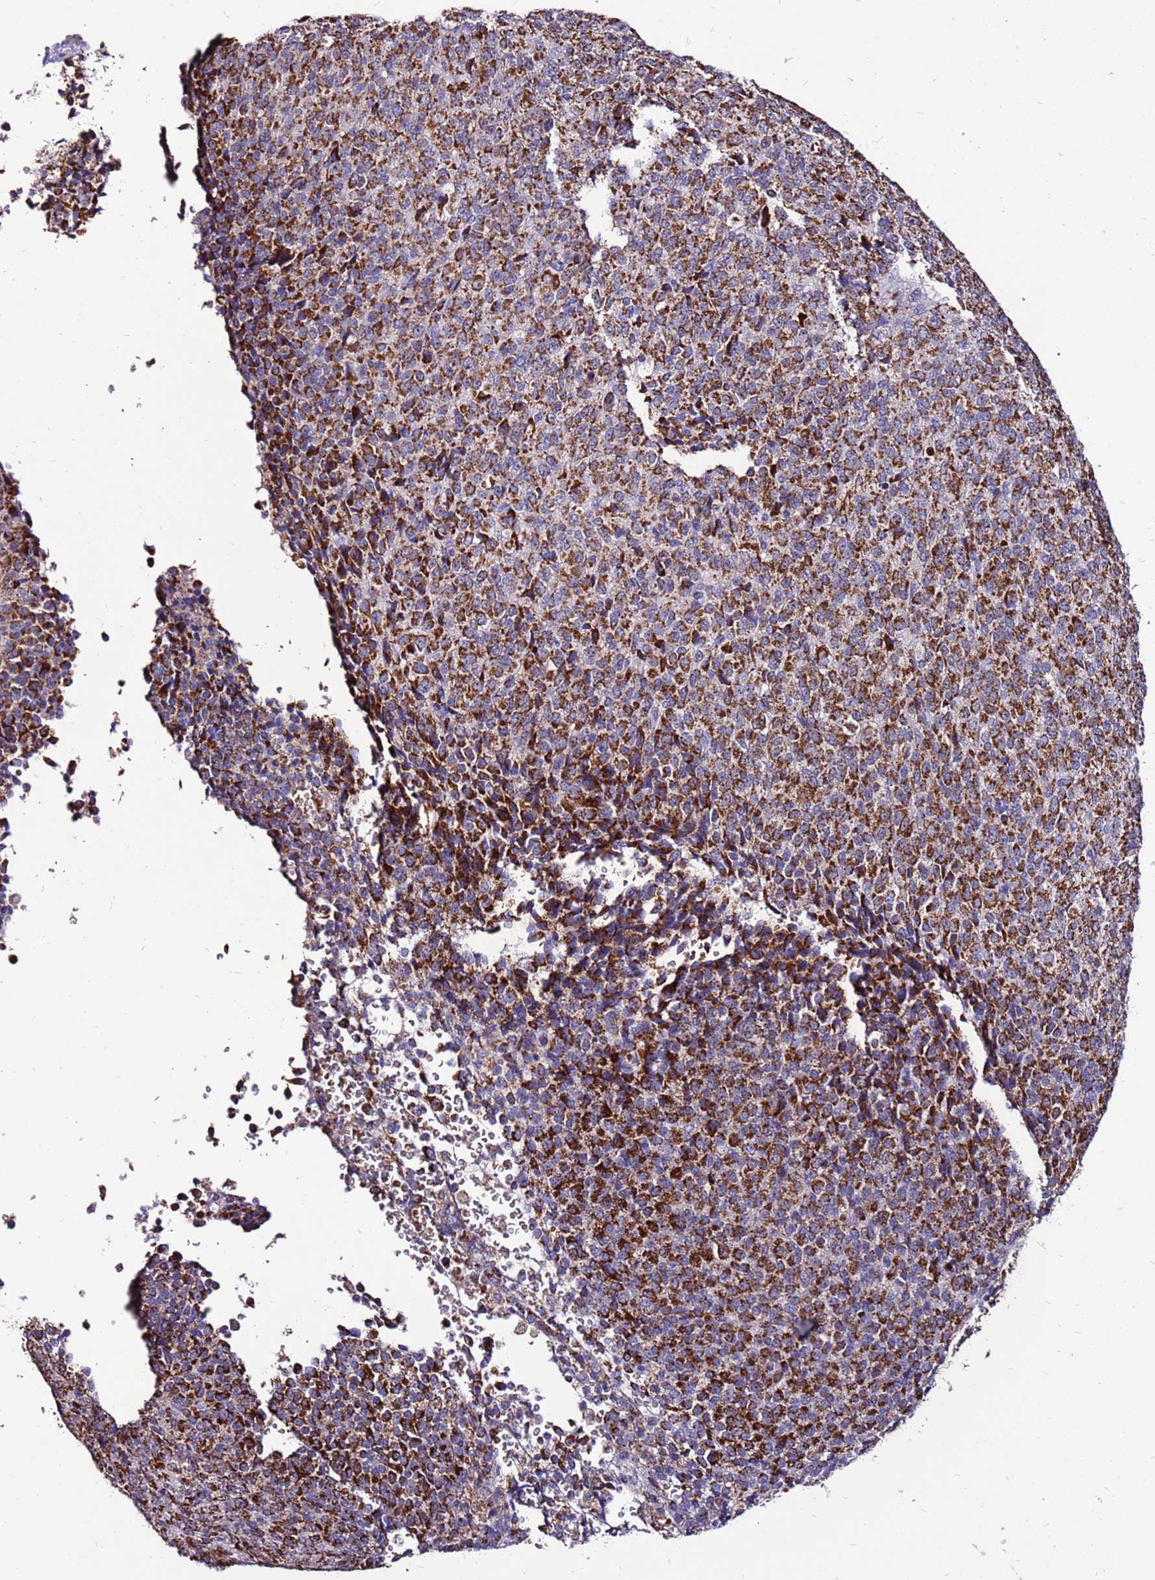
{"staining": {"intensity": "strong", "quantity": ">75%", "location": "cytoplasmic/membranous"}, "tissue": "melanoma", "cell_type": "Tumor cells", "image_type": "cancer", "snomed": [{"axis": "morphology", "description": "Malignant melanoma, Metastatic site"}, {"axis": "topography", "description": "Brain"}], "caption": "An image showing strong cytoplasmic/membranous positivity in about >75% of tumor cells in malignant melanoma (metastatic site), as visualized by brown immunohistochemical staining.", "gene": "SPSB3", "patient": {"sex": "female", "age": 56}}